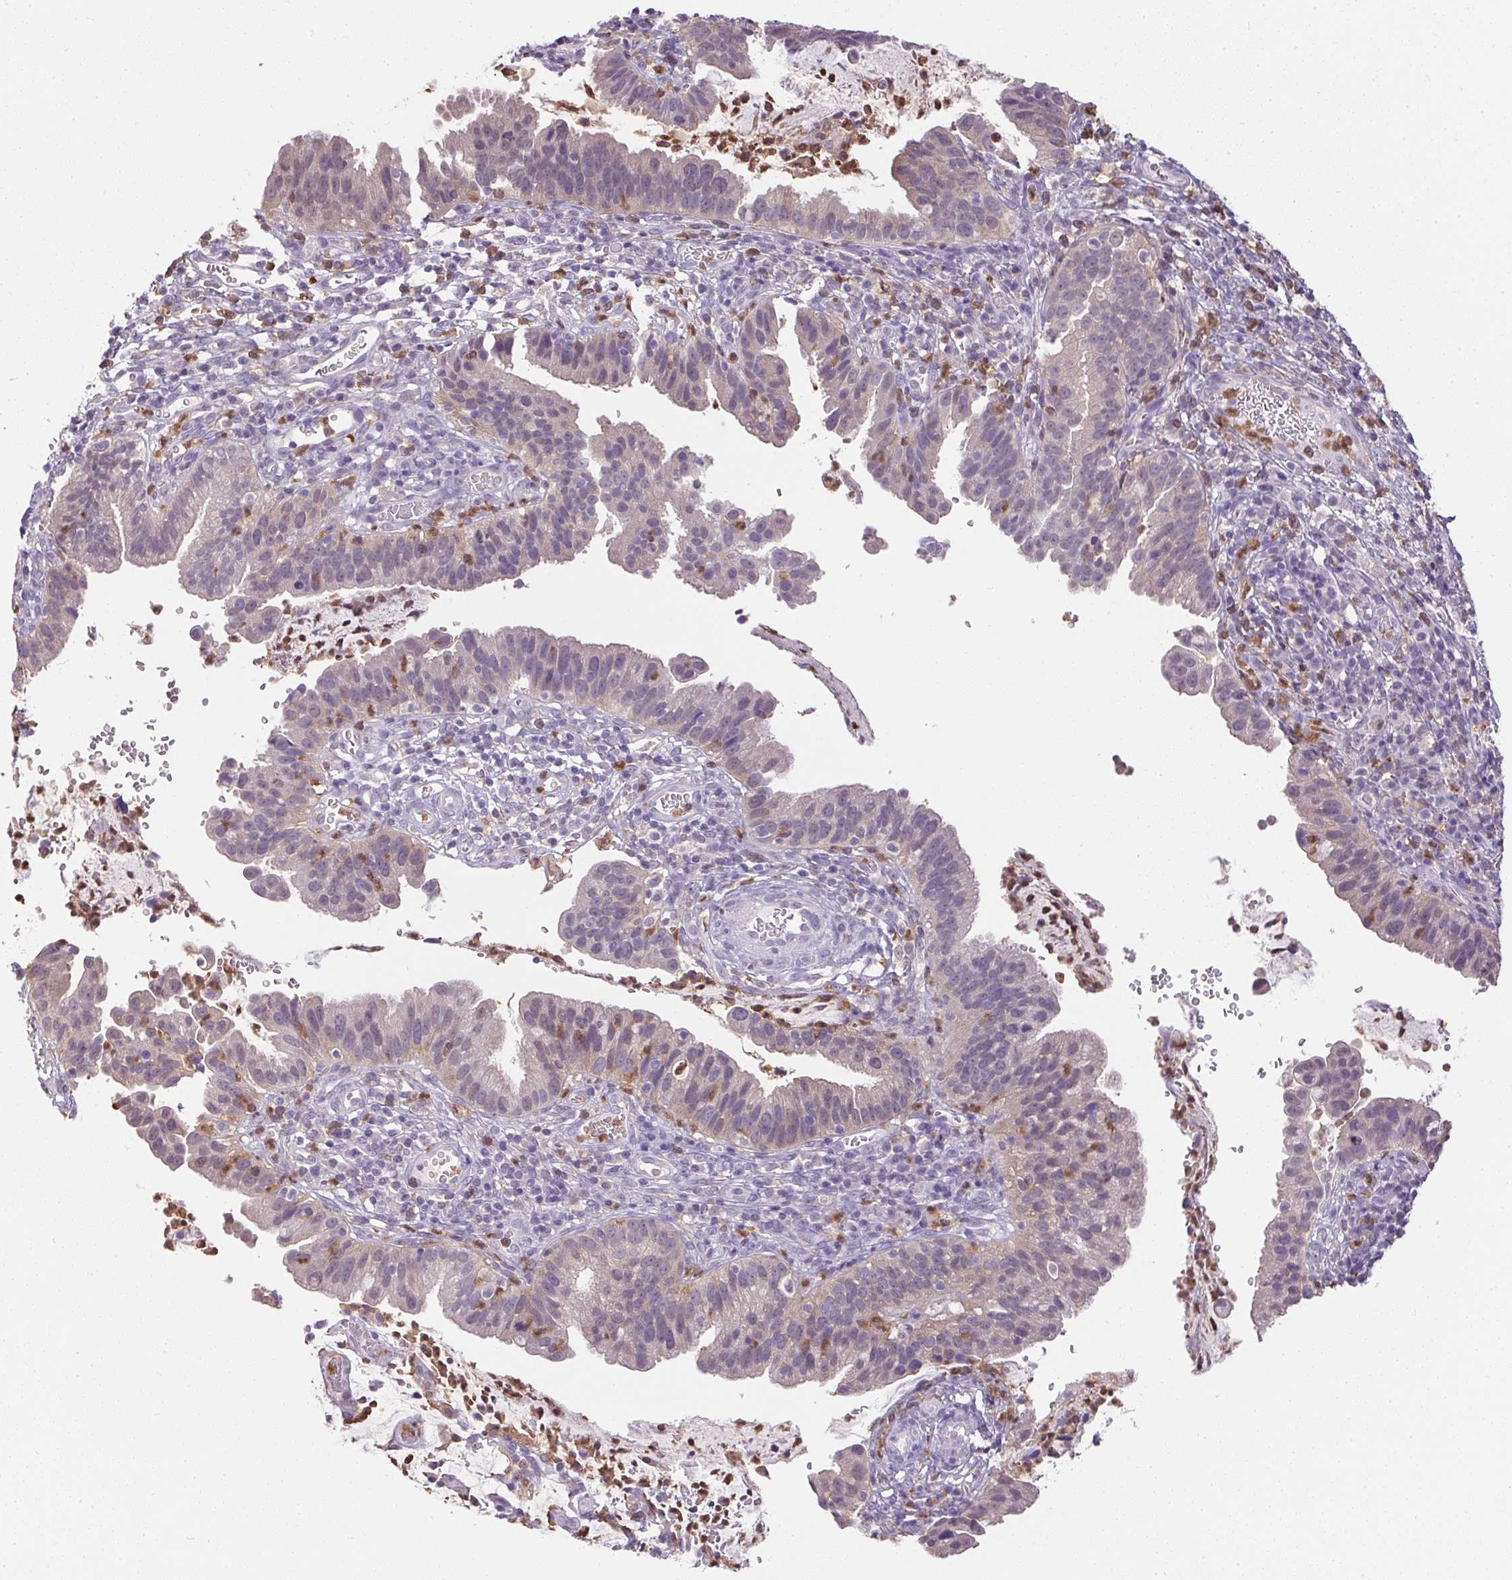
{"staining": {"intensity": "negative", "quantity": "none", "location": "none"}, "tissue": "cervical cancer", "cell_type": "Tumor cells", "image_type": "cancer", "snomed": [{"axis": "morphology", "description": "Adenocarcinoma, NOS"}, {"axis": "topography", "description": "Cervix"}], "caption": "The immunohistochemistry image has no significant expression in tumor cells of adenocarcinoma (cervical) tissue. Nuclei are stained in blue.", "gene": "DNAJC5G", "patient": {"sex": "female", "age": 34}}